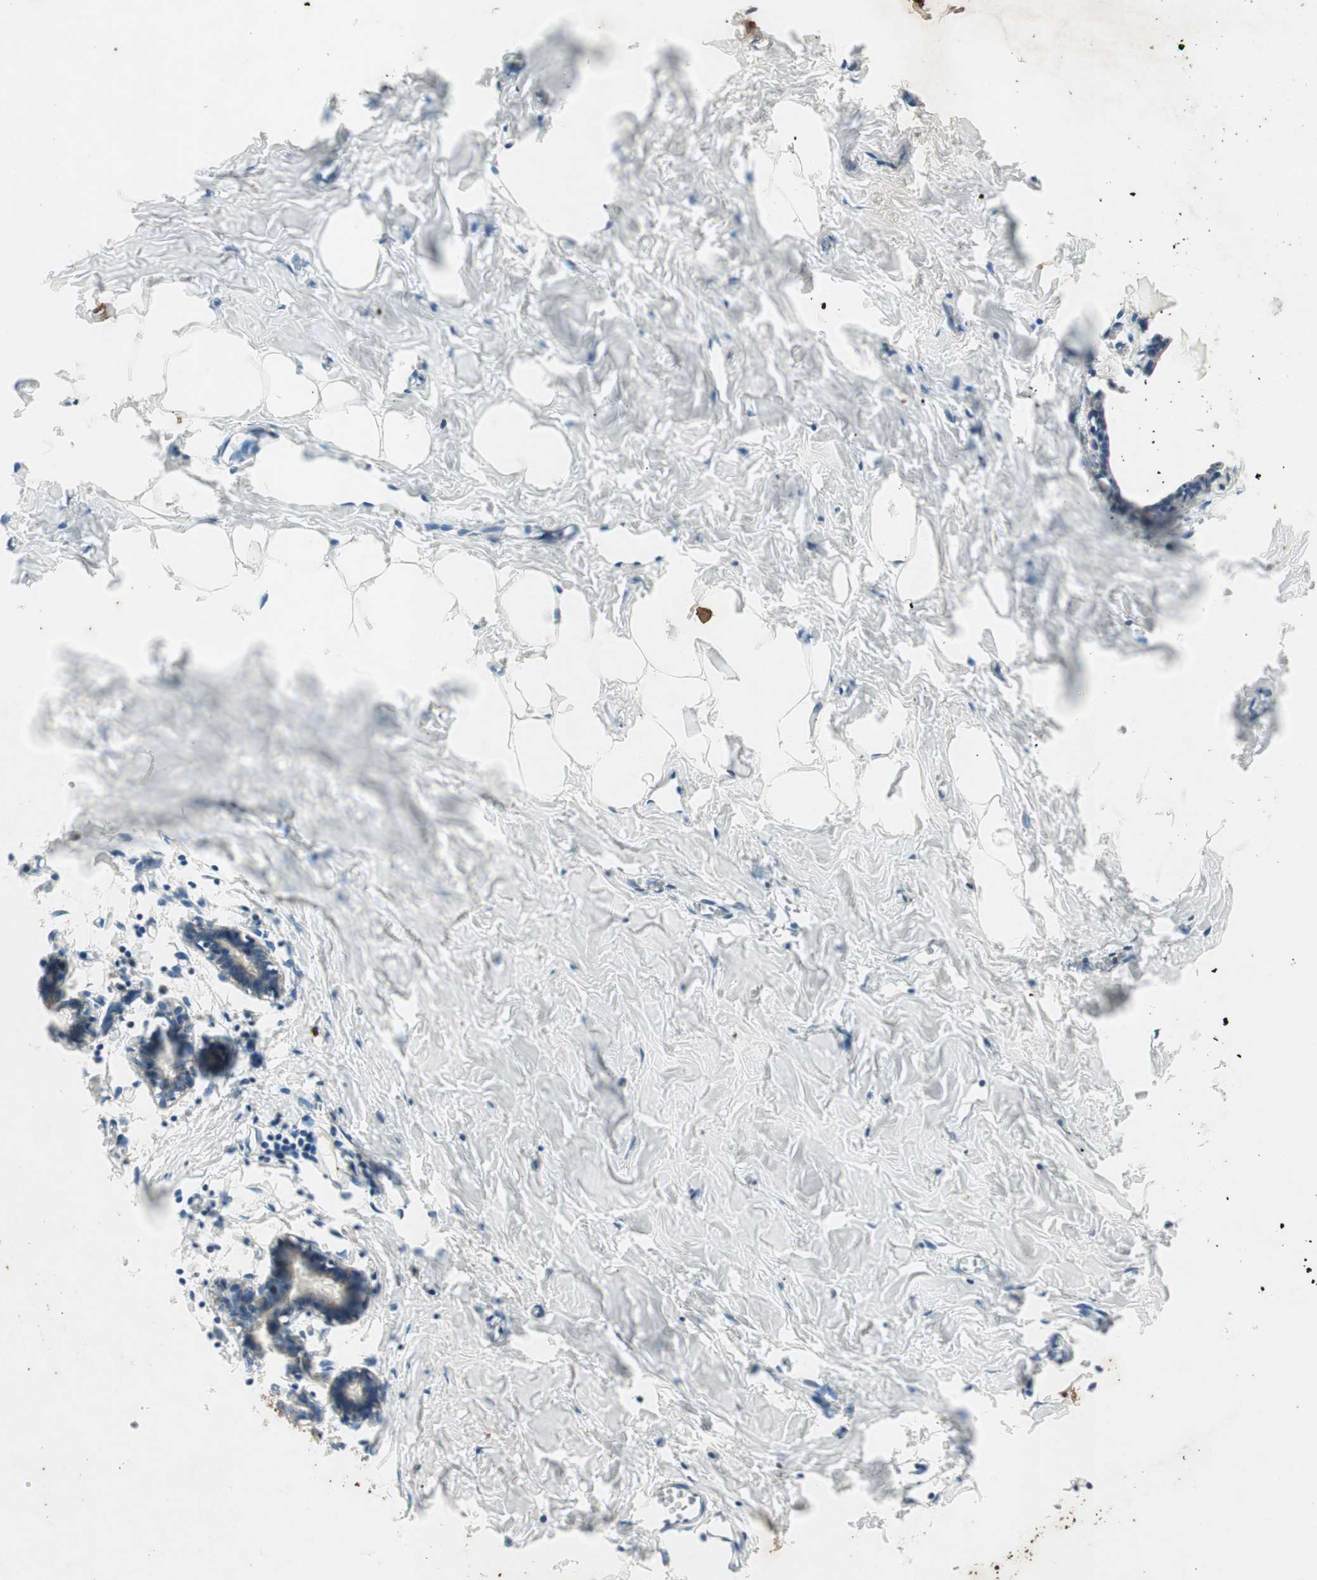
{"staining": {"intensity": "negative", "quantity": "none", "location": "none"}, "tissue": "breast", "cell_type": "Adipocytes", "image_type": "normal", "snomed": [{"axis": "morphology", "description": "Normal tissue, NOS"}, {"axis": "topography", "description": "Breast"}], "caption": "Breast stained for a protein using immunohistochemistry reveals no positivity adipocytes.", "gene": "EPHA8", "patient": {"sex": "female", "age": 27}}